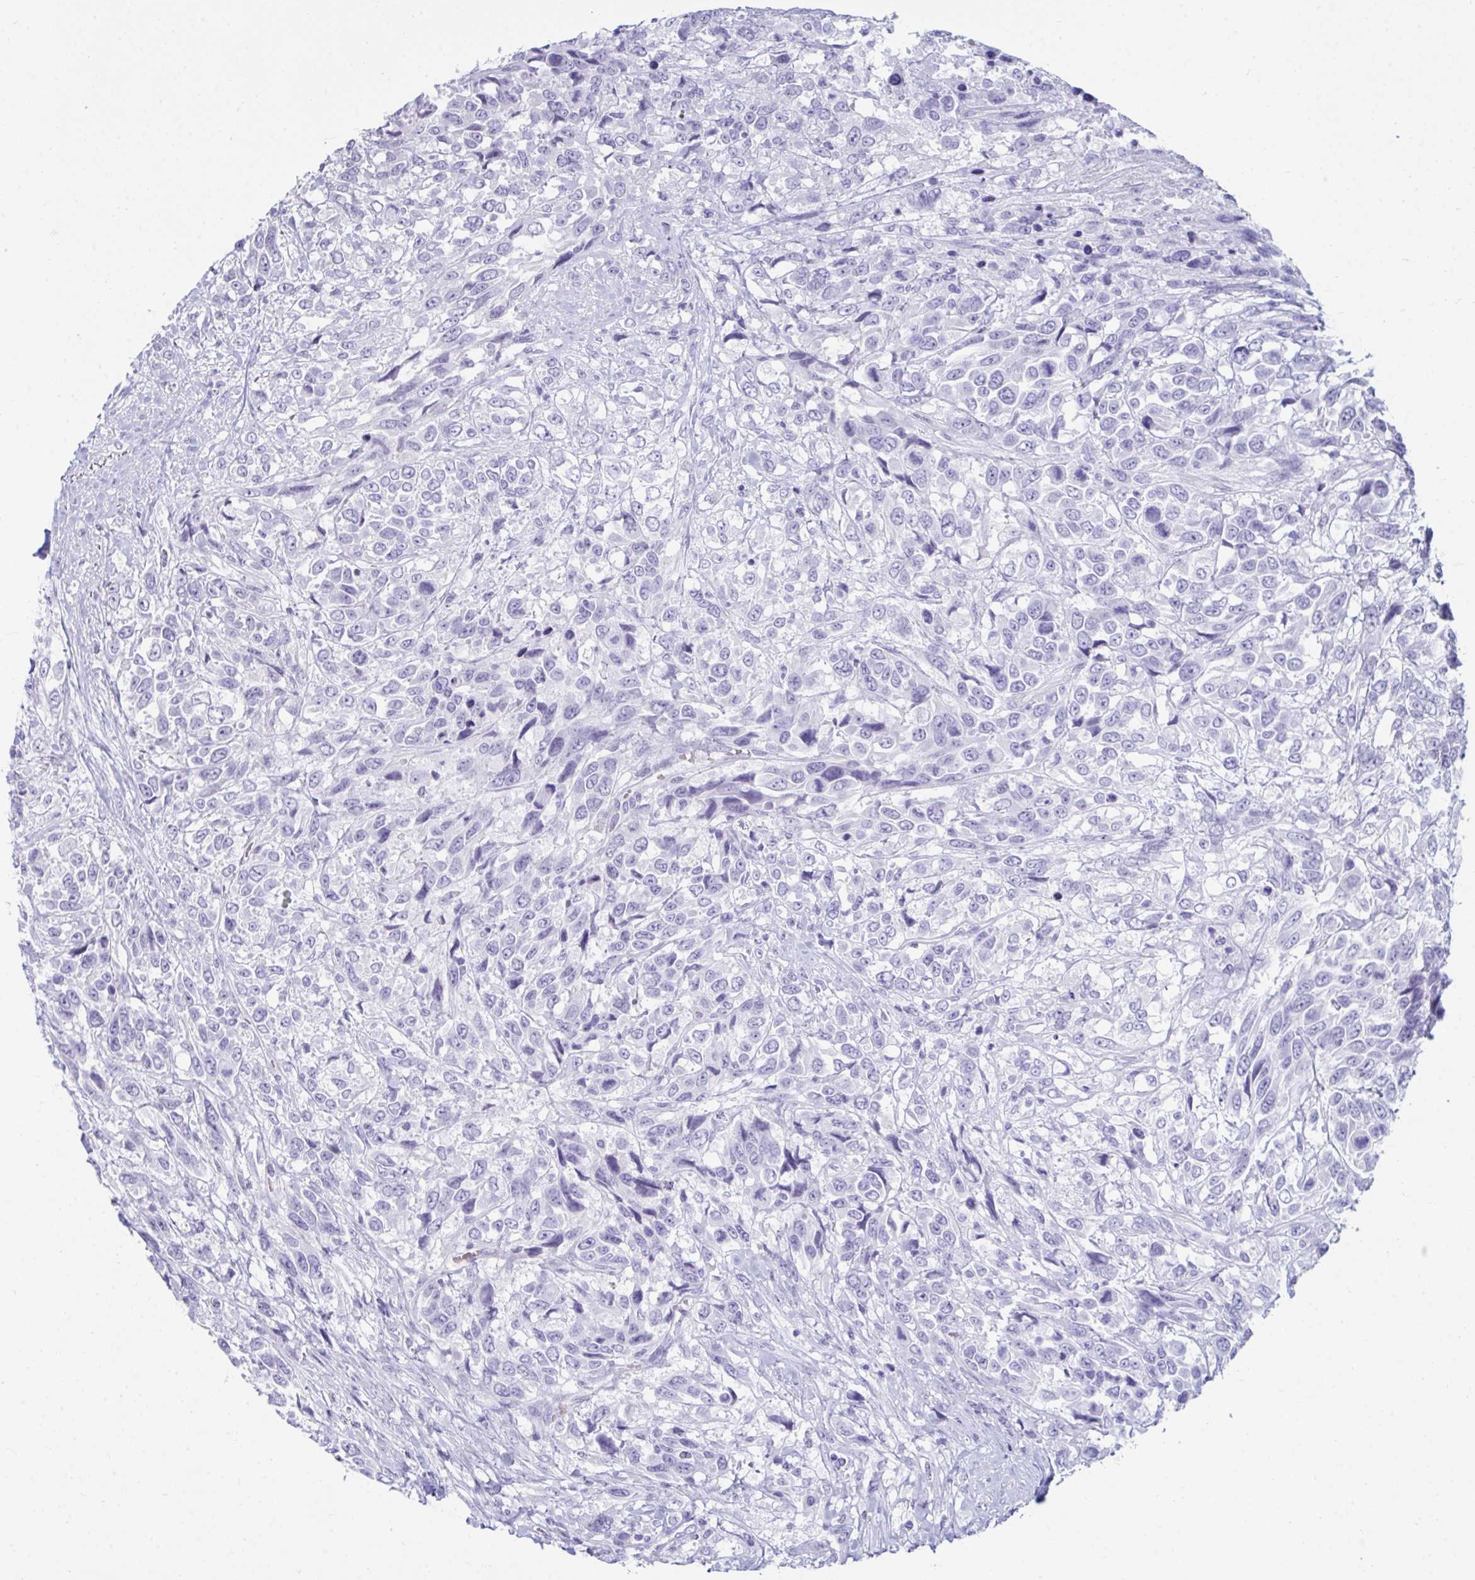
{"staining": {"intensity": "negative", "quantity": "none", "location": "none"}, "tissue": "urothelial cancer", "cell_type": "Tumor cells", "image_type": "cancer", "snomed": [{"axis": "morphology", "description": "Urothelial carcinoma, High grade"}, {"axis": "topography", "description": "Urinary bladder"}], "caption": "Protein analysis of urothelial carcinoma (high-grade) reveals no significant positivity in tumor cells.", "gene": "UBL3", "patient": {"sex": "female", "age": 70}}